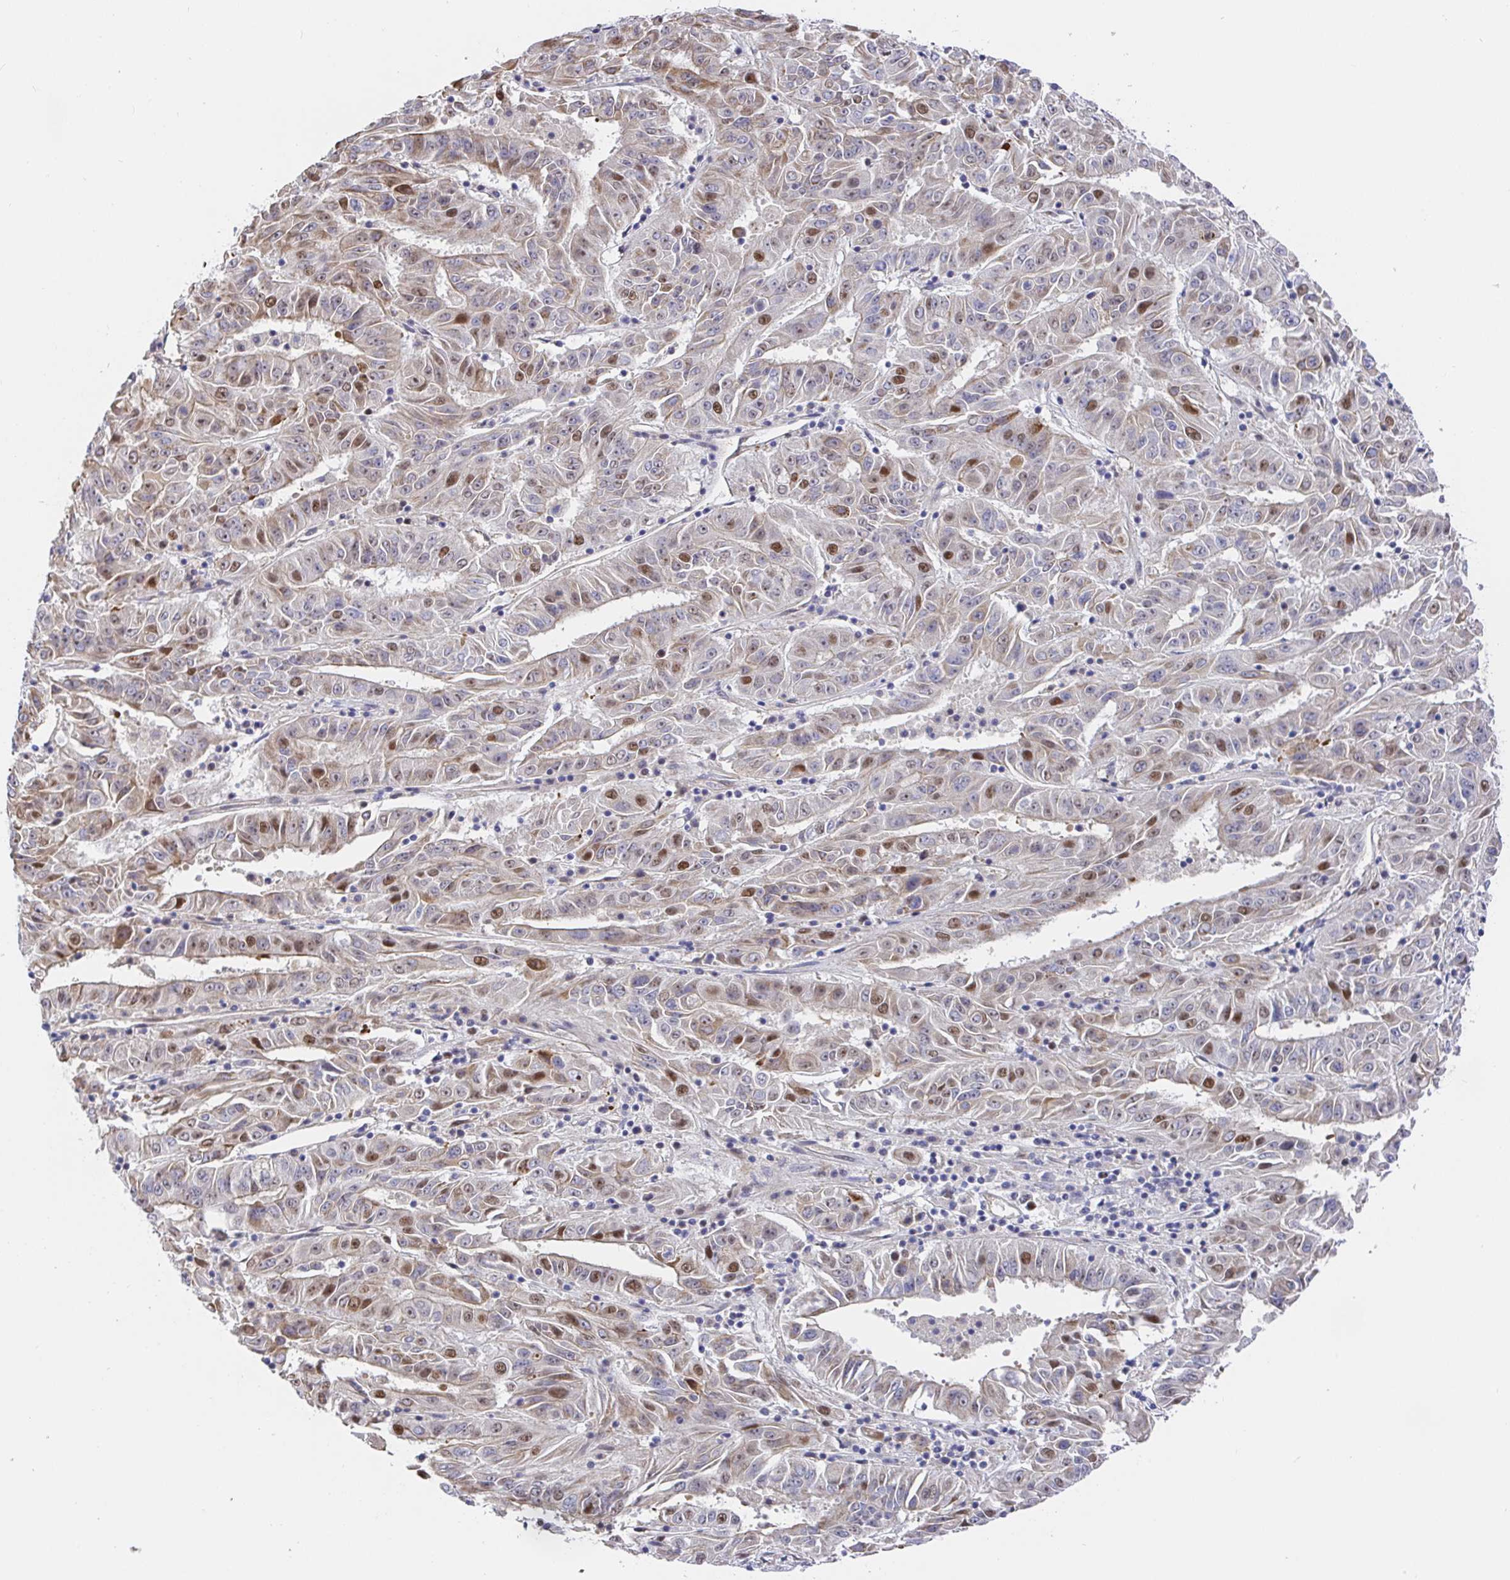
{"staining": {"intensity": "moderate", "quantity": "25%-75%", "location": "cytoplasmic/membranous,nuclear"}, "tissue": "pancreatic cancer", "cell_type": "Tumor cells", "image_type": "cancer", "snomed": [{"axis": "morphology", "description": "Adenocarcinoma, NOS"}, {"axis": "topography", "description": "Pancreas"}], "caption": "A medium amount of moderate cytoplasmic/membranous and nuclear expression is appreciated in about 25%-75% of tumor cells in pancreatic cancer tissue.", "gene": "TIMELESS", "patient": {"sex": "male", "age": 63}}